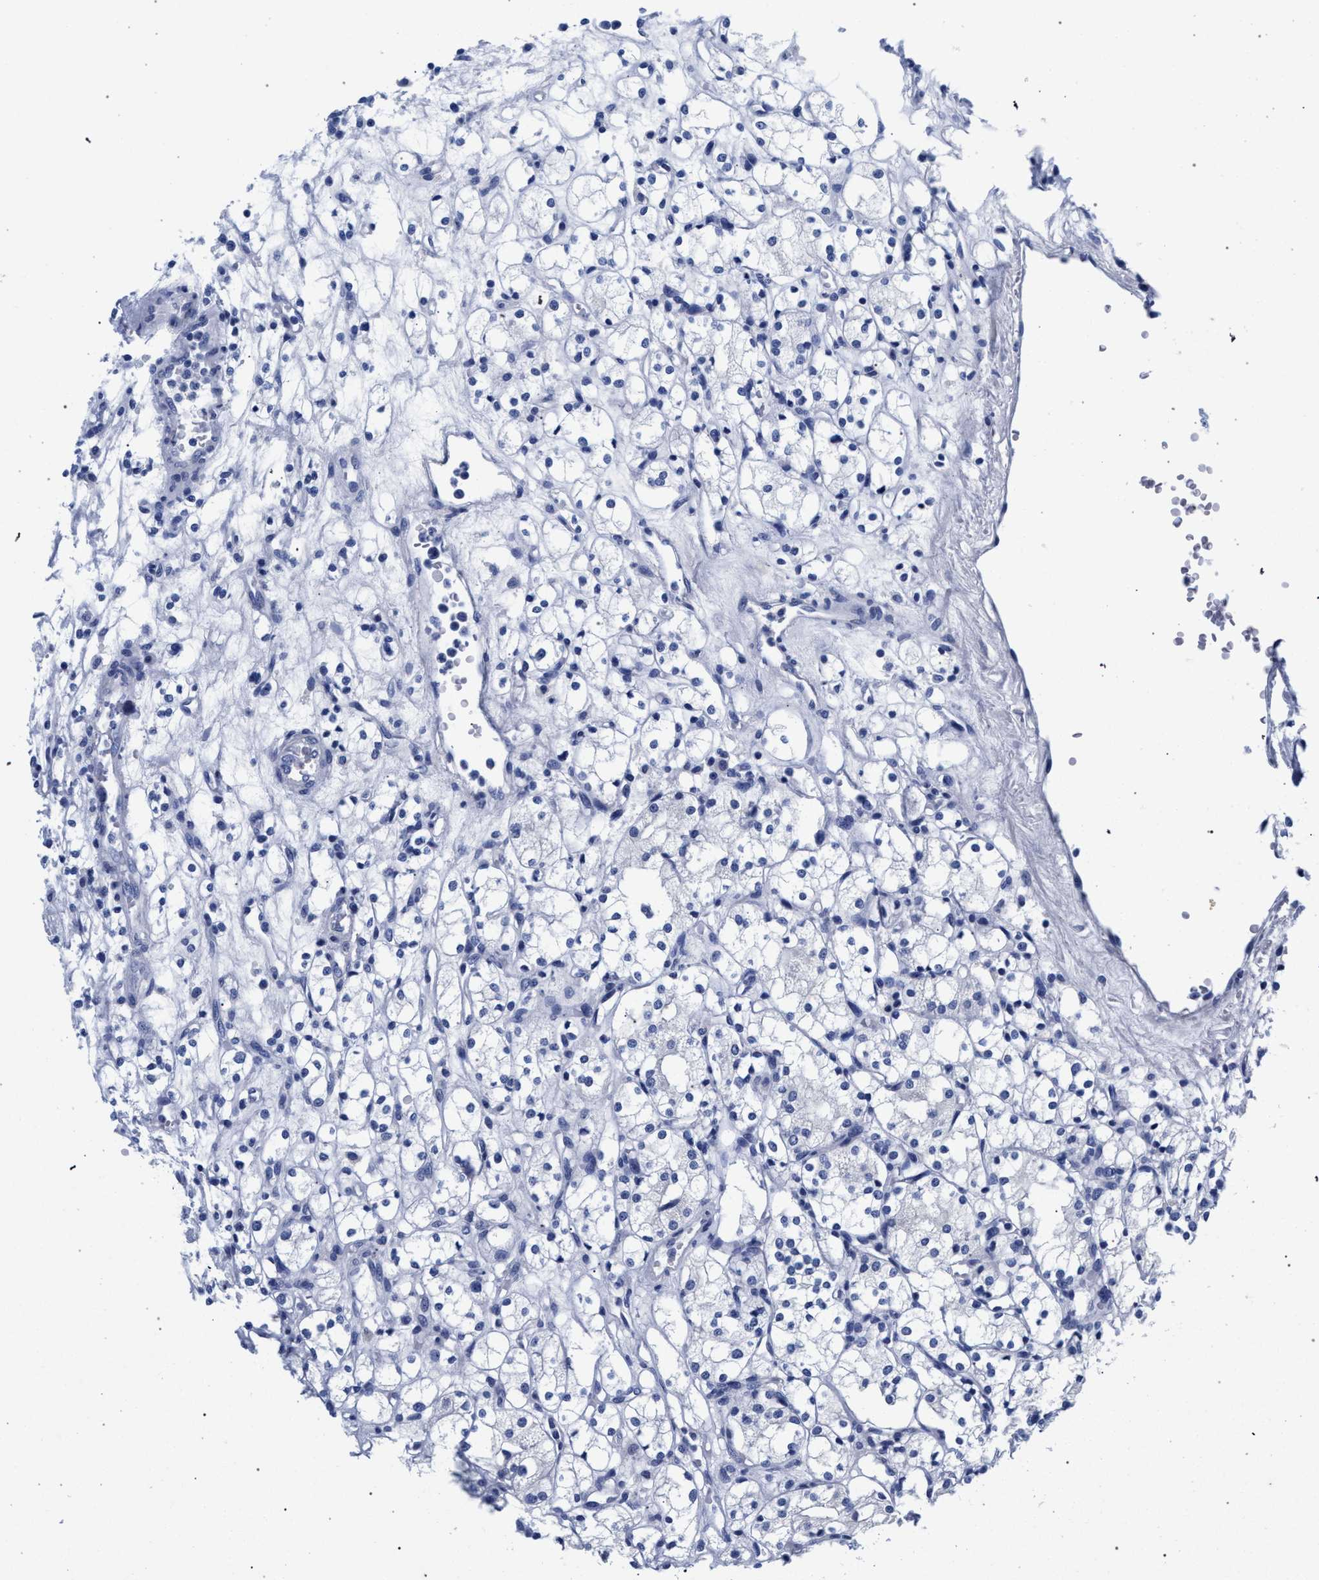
{"staining": {"intensity": "negative", "quantity": "none", "location": "none"}, "tissue": "renal cancer", "cell_type": "Tumor cells", "image_type": "cancer", "snomed": [{"axis": "morphology", "description": "Adenocarcinoma, NOS"}, {"axis": "topography", "description": "Kidney"}], "caption": "This is an IHC image of renal adenocarcinoma. There is no positivity in tumor cells.", "gene": "AKAP4", "patient": {"sex": "male", "age": 77}}